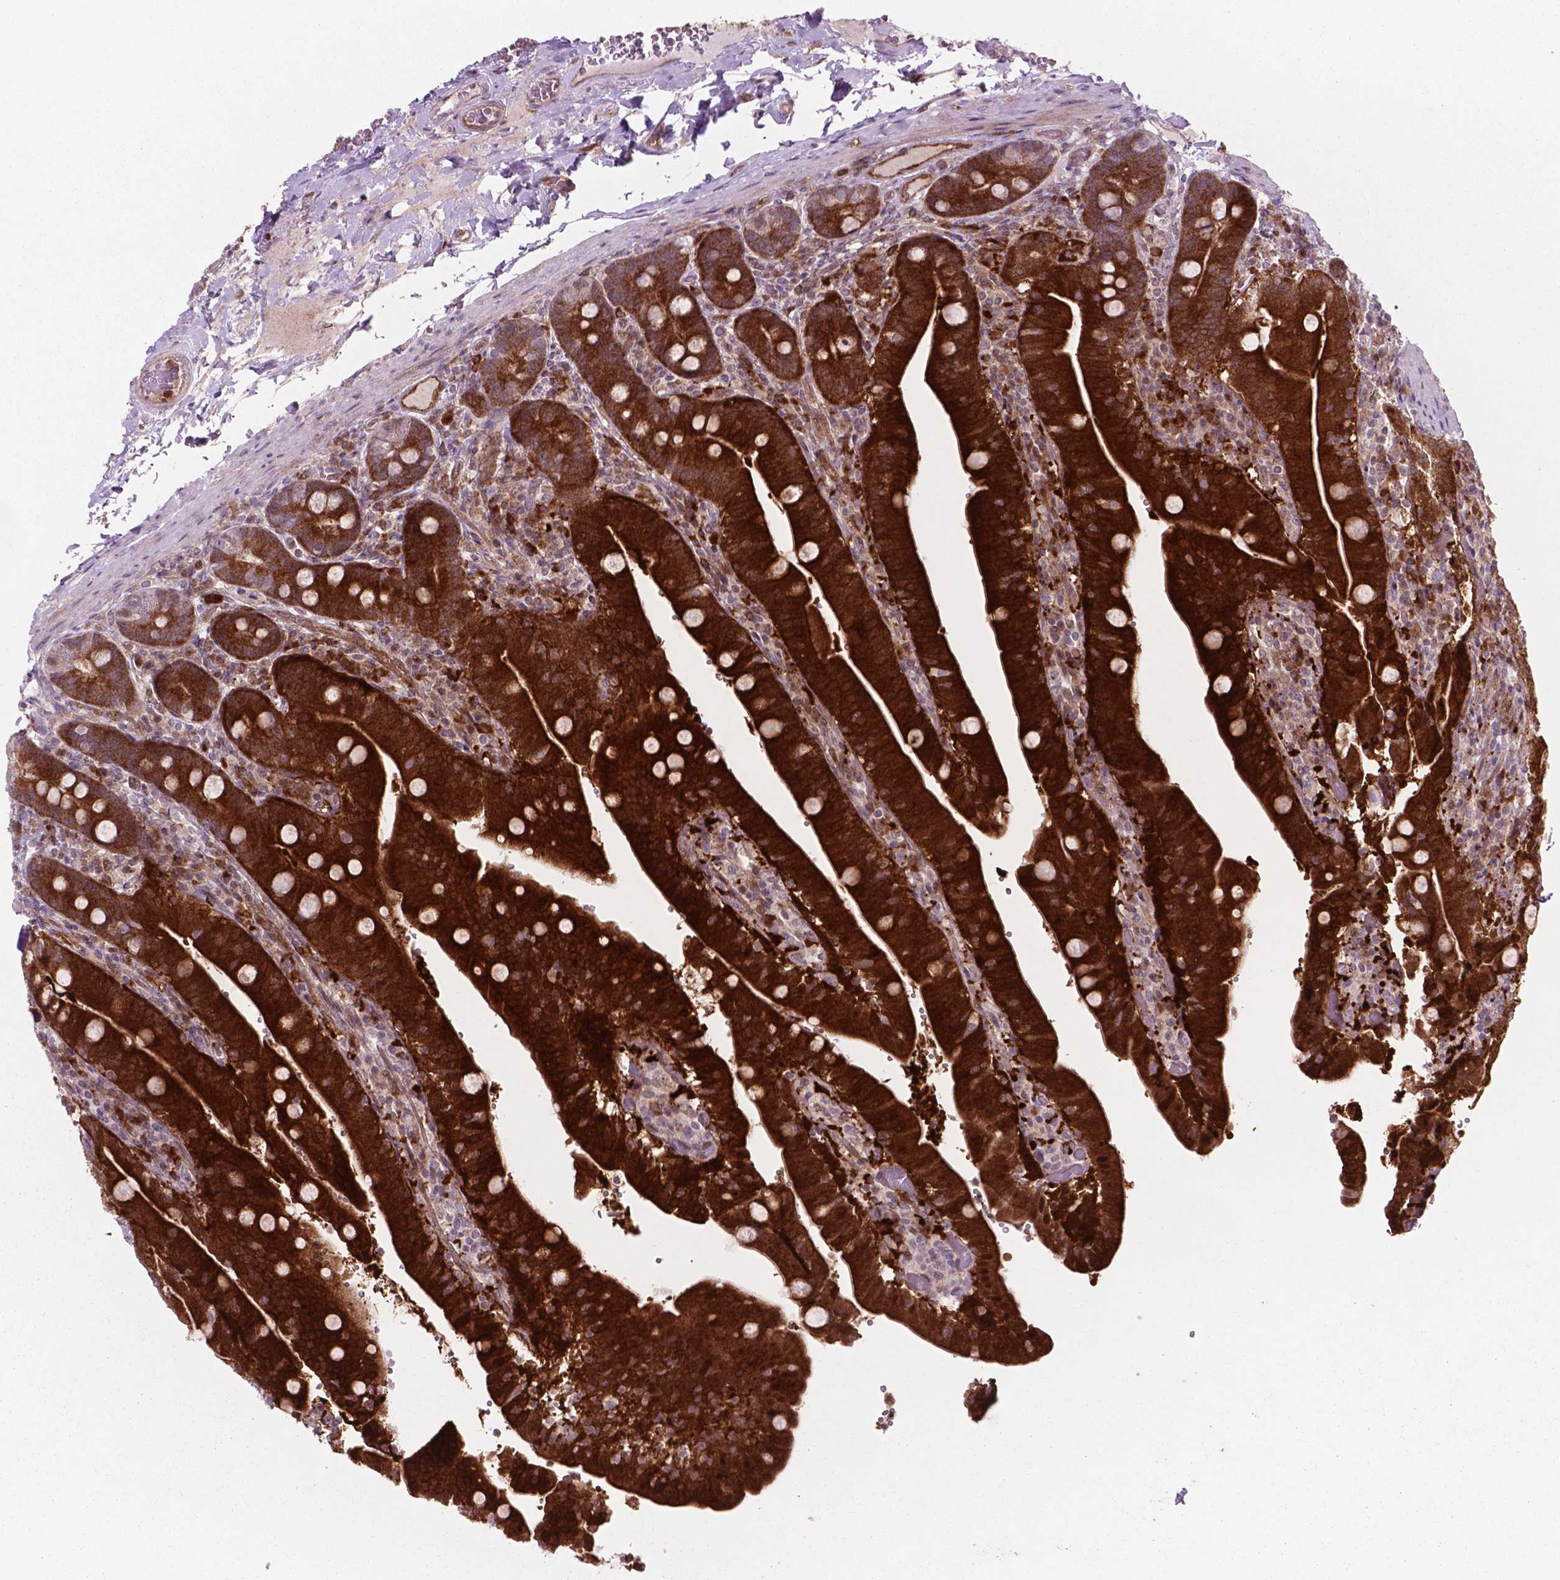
{"staining": {"intensity": "strong", "quantity": ">75%", "location": "cytoplasmic/membranous"}, "tissue": "duodenum", "cell_type": "Glandular cells", "image_type": "normal", "snomed": [{"axis": "morphology", "description": "Normal tissue, NOS"}, {"axis": "topography", "description": "Duodenum"}], "caption": "A micrograph showing strong cytoplasmic/membranous expression in approximately >75% of glandular cells in unremarkable duodenum, as visualized by brown immunohistochemical staining.", "gene": "LDHA", "patient": {"sex": "female", "age": 62}}